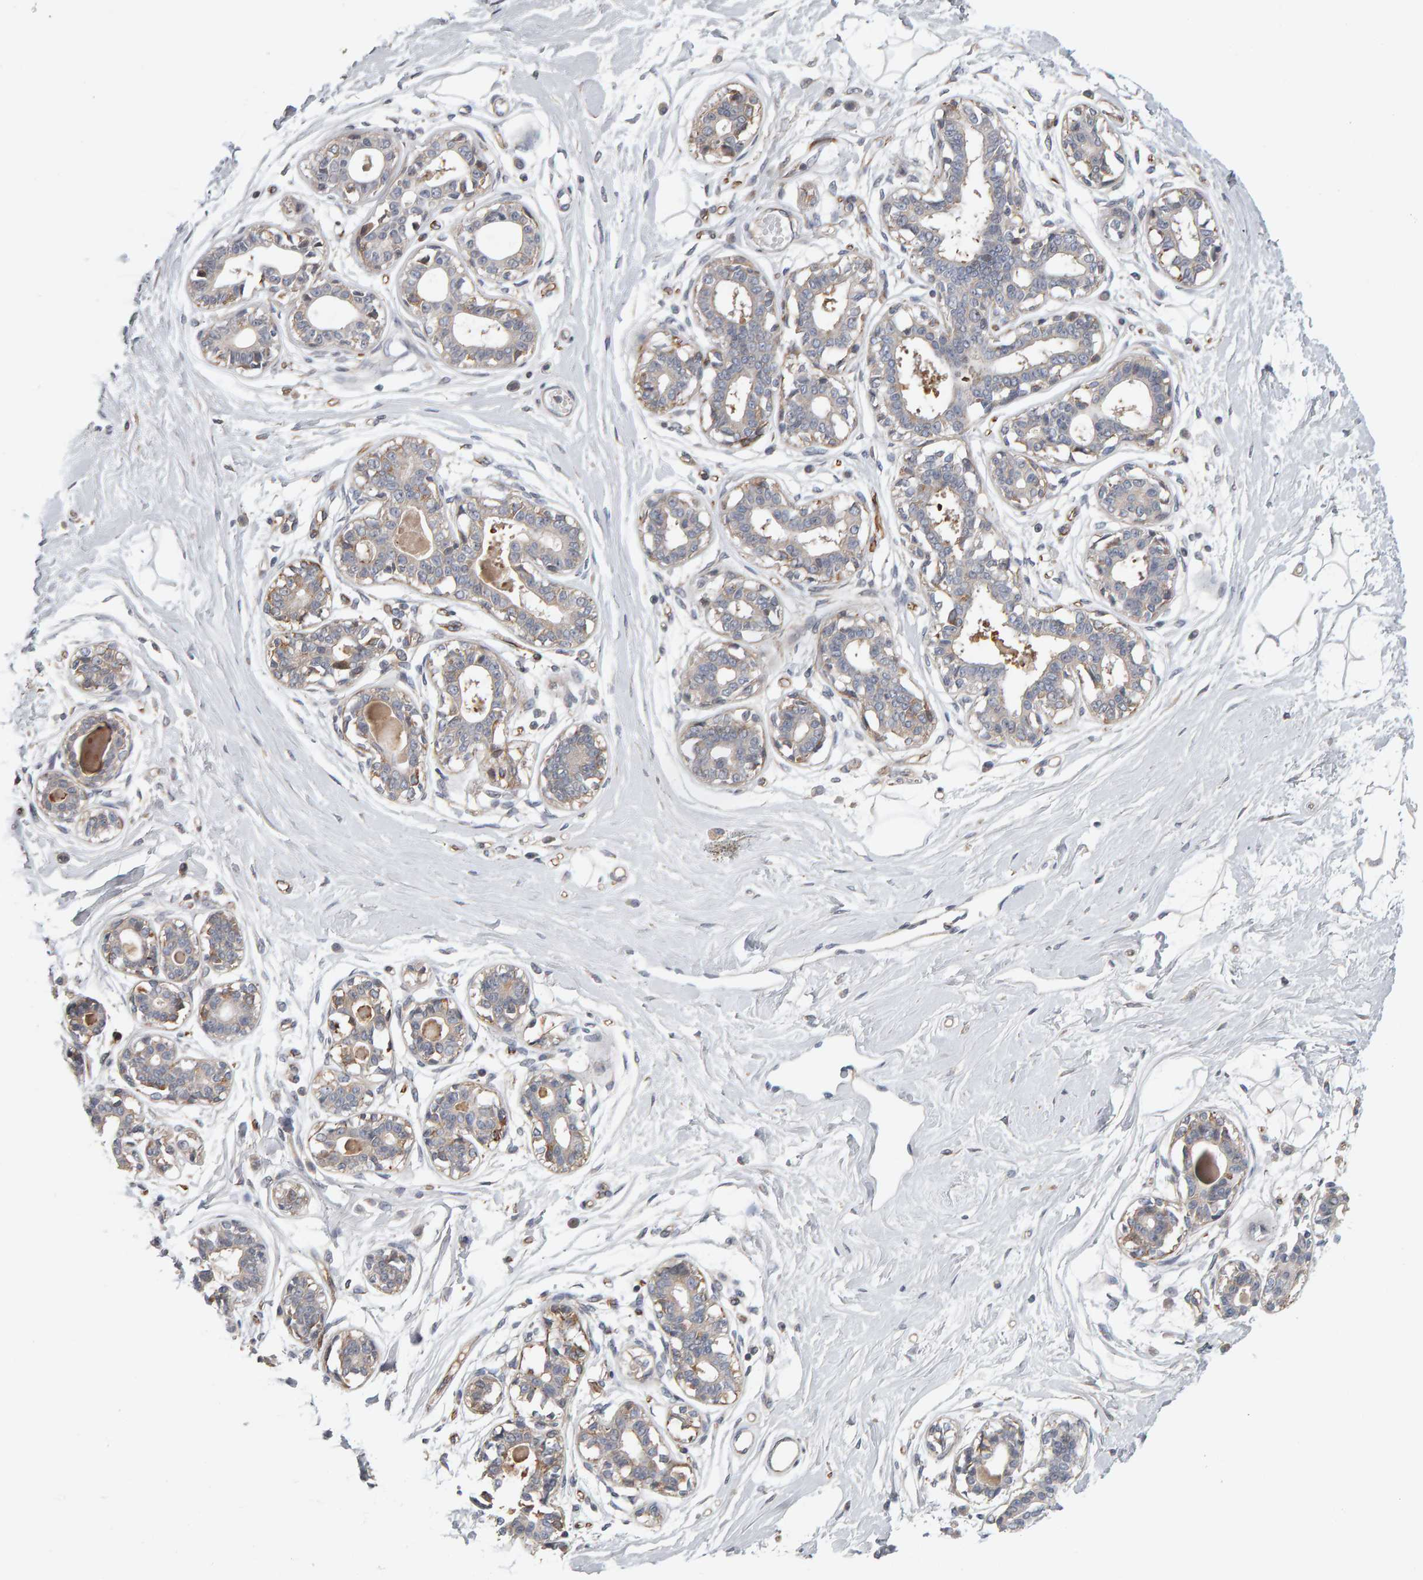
{"staining": {"intensity": "negative", "quantity": "none", "location": "none"}, "tissue": "breast", "cell_type": "Adipocytes", "image_type": "normal", "snomed": [{"axis": "morphology", "description": "Normal tissue, NOS"}, {"axis": "topography", "description": "Breast"}], "caption": "DAB immunohistochemical staining of unremarkable breast demonstrates no significant expression in adipocytes.", "gene": "C9orf72", "patient": {"sex": "female", "age": 45}}